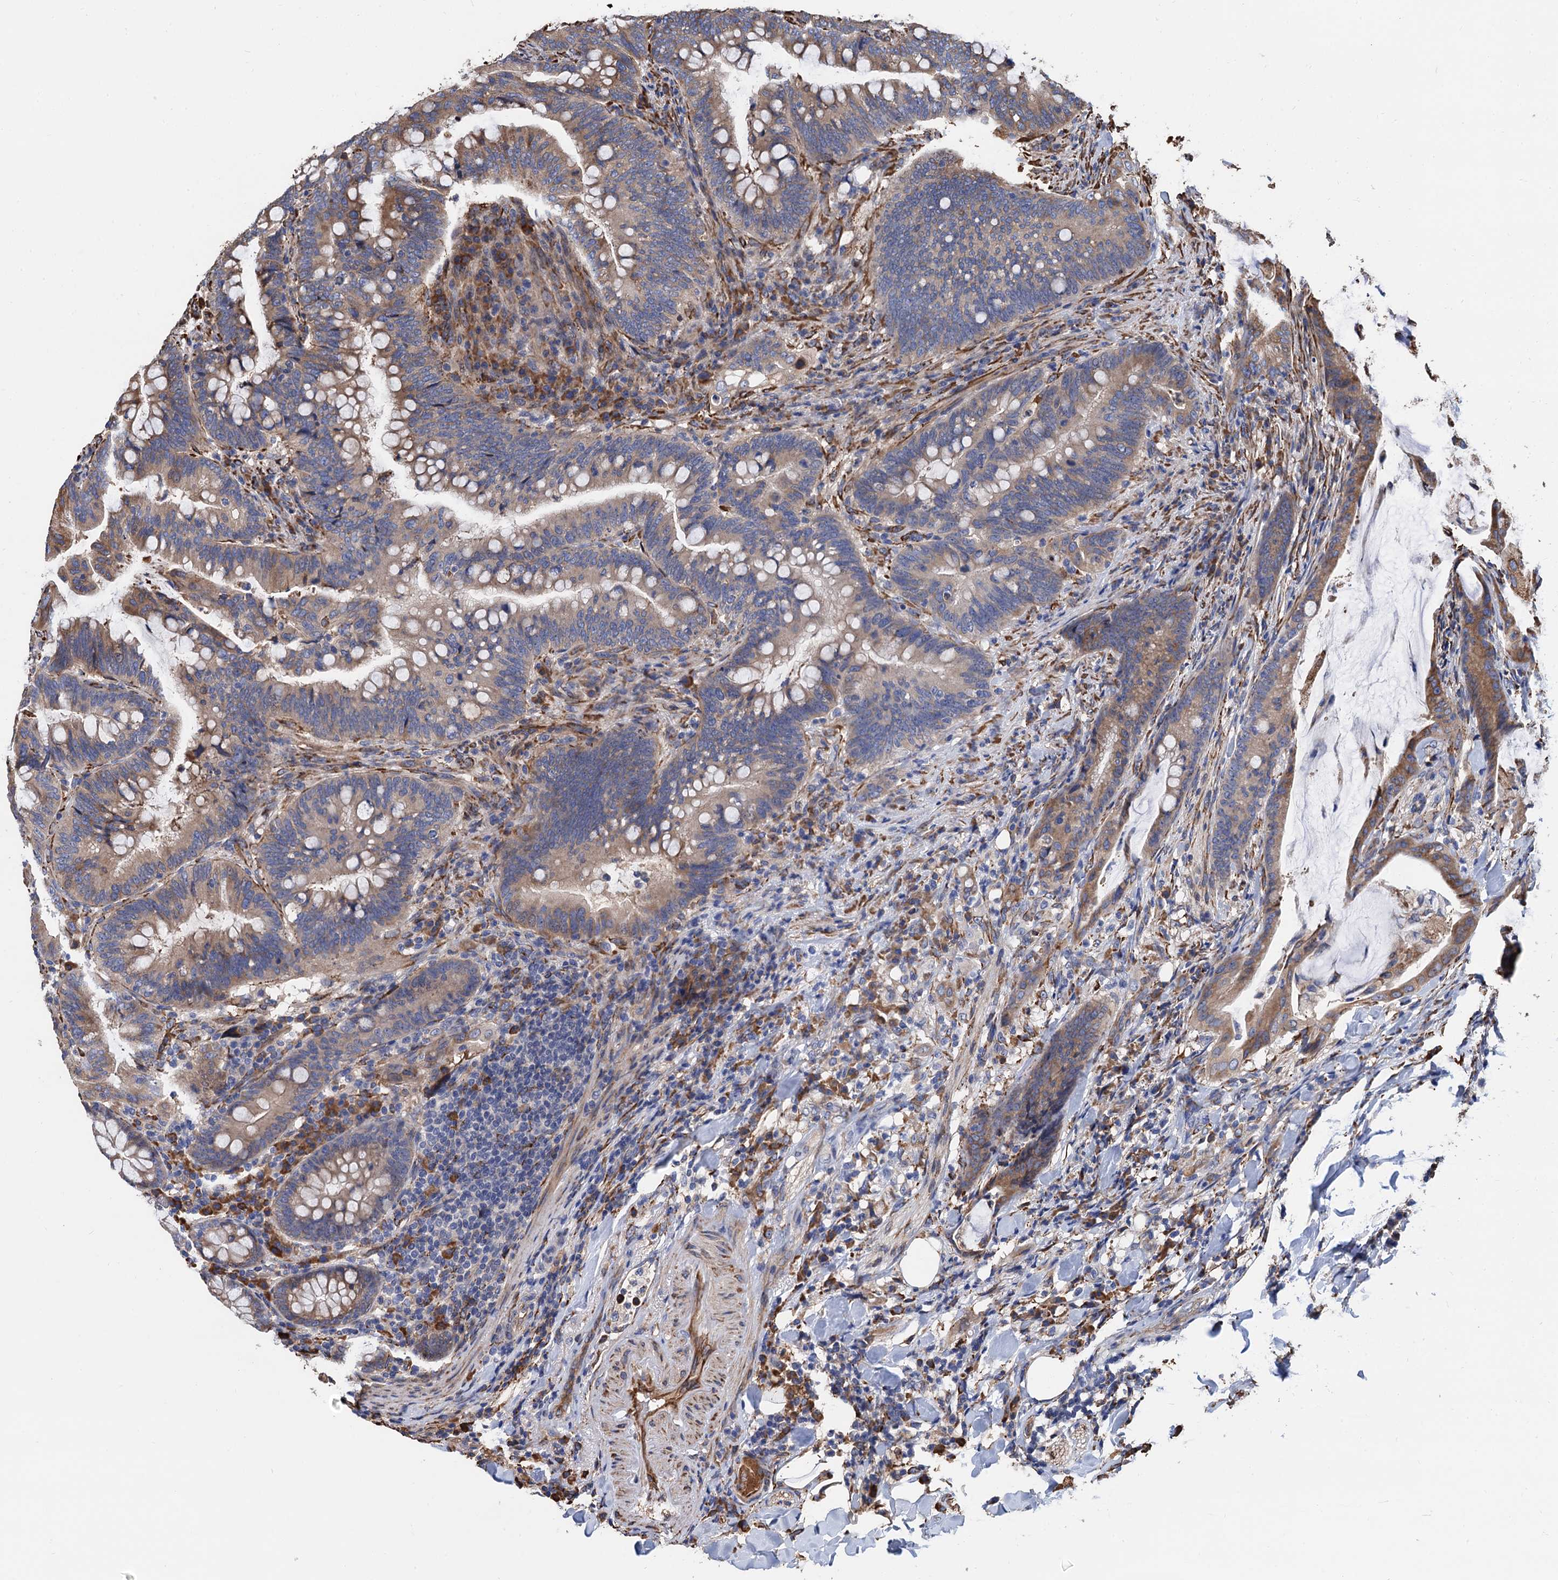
{"staining": {"intensity": "moderate", "quantity": "25%-75%", "location": "cytoplasmic/membranous"}, "tissue": "colorectal cancer", "cell_type": "Tumor cells", "image_type": "cancer", "snomed": [{"axis": "morphology", "description": "Adenocarcinoma, NOS"}, {"axis": "topography", "description": "Colon"}], "caption": "This photomicrograph shows immunohistochemistry (IHC) staining of human colorectal cancer (adenocarcinoma), with medium moderate cytoplasmic/membranous staining in approximately 25%-75% of tumor cells.", "gene": "CNNM1", "patient": {"sex": "female", "age": 66}}